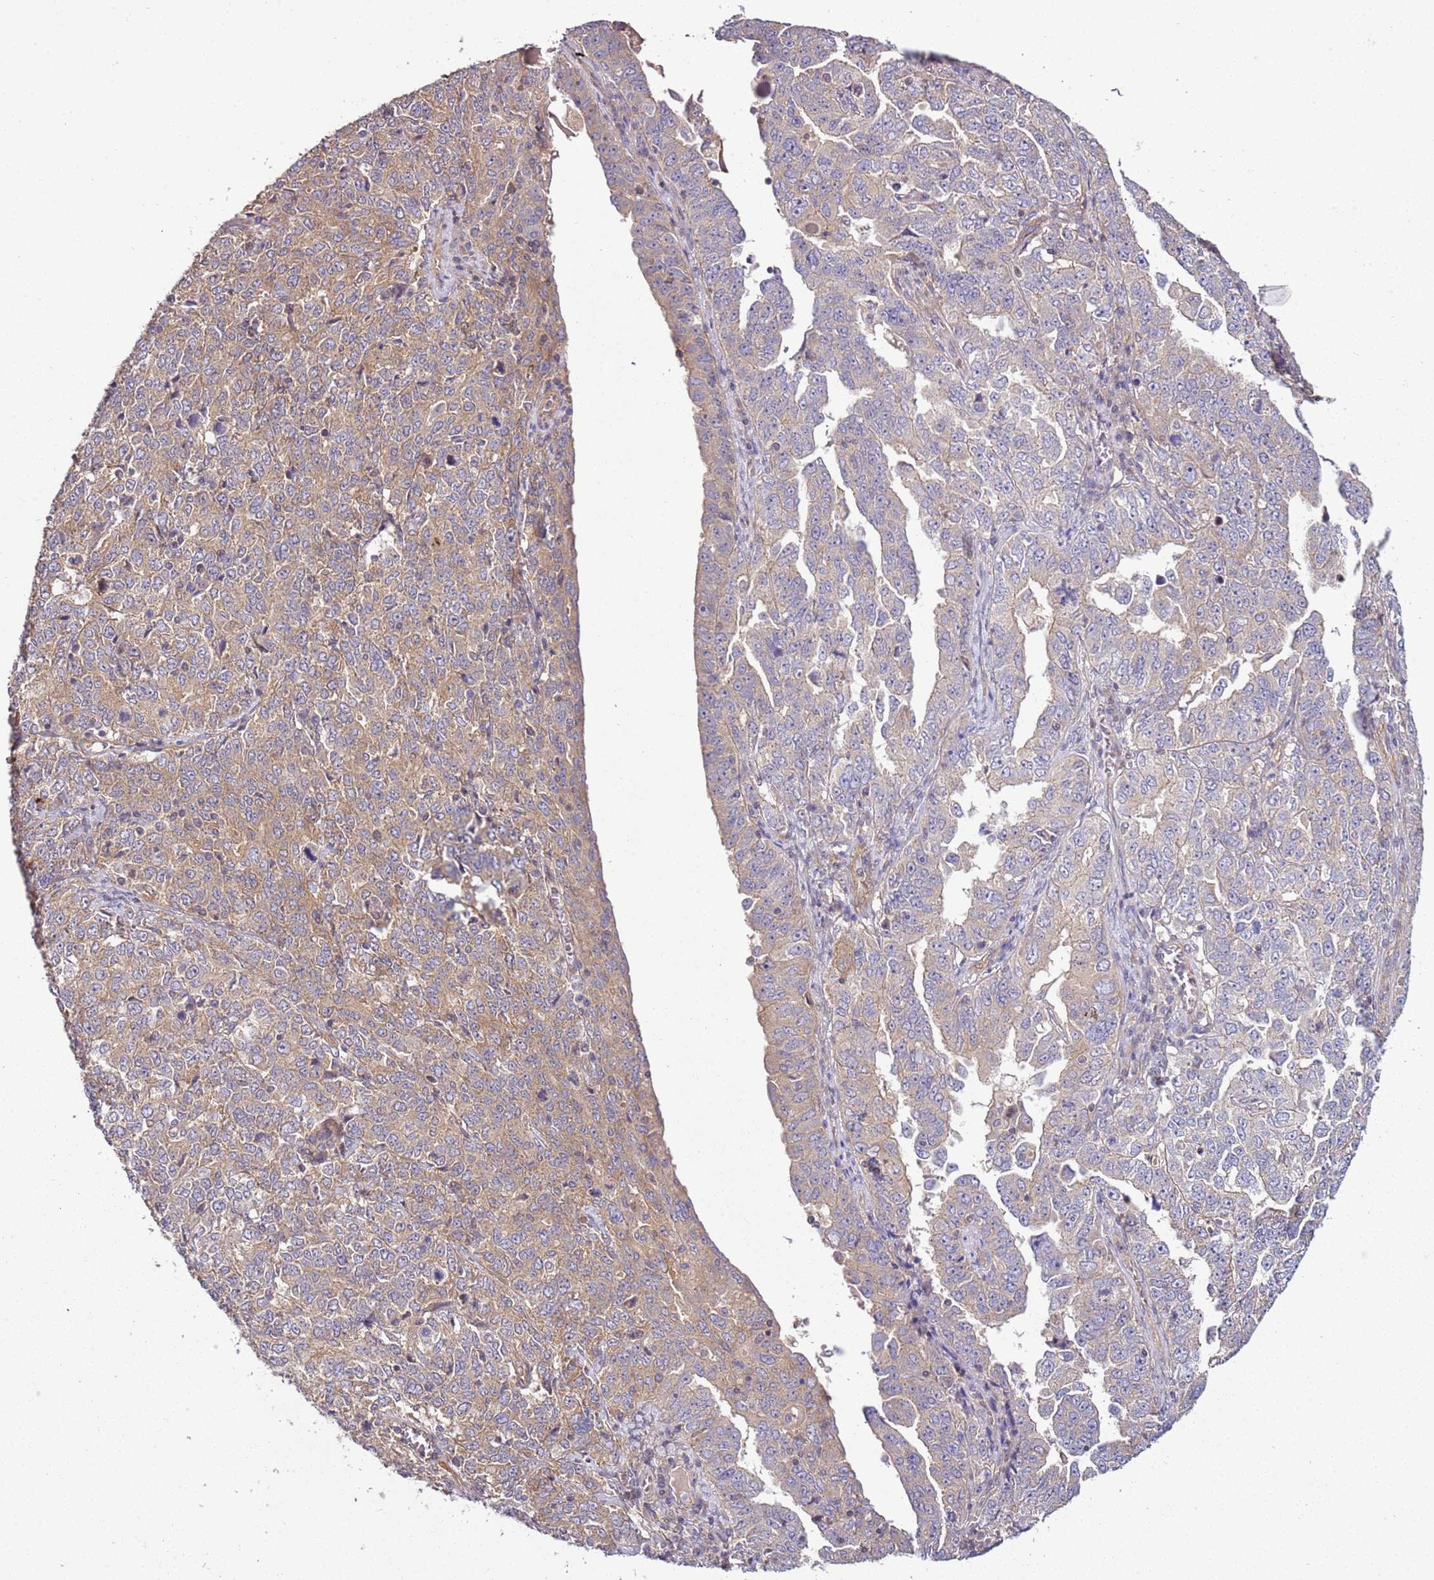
{"staining": {"intensity": "moderate", "quantity": "25%-75%", "location": "cytoplasmic/membranous"}, "tissue": "ovarian cancer", "cell_type": "Tumor cells", "image_type": "cancer", "snomed": [{"axis": "morphology", "description": "Carcinoma, endometroid"}, {"axis": "topography", "description": "Ovary"}], "caption": "Immunohistochemical staining of ovarian cancer (endometroid carcinoma) reveals medium levels of moderate cytoplasmic/membranous protein positivity in about 25%-75% of tumor cells.", "gene": "GNL1", "patient": {"sex": "female", "age": 62}}